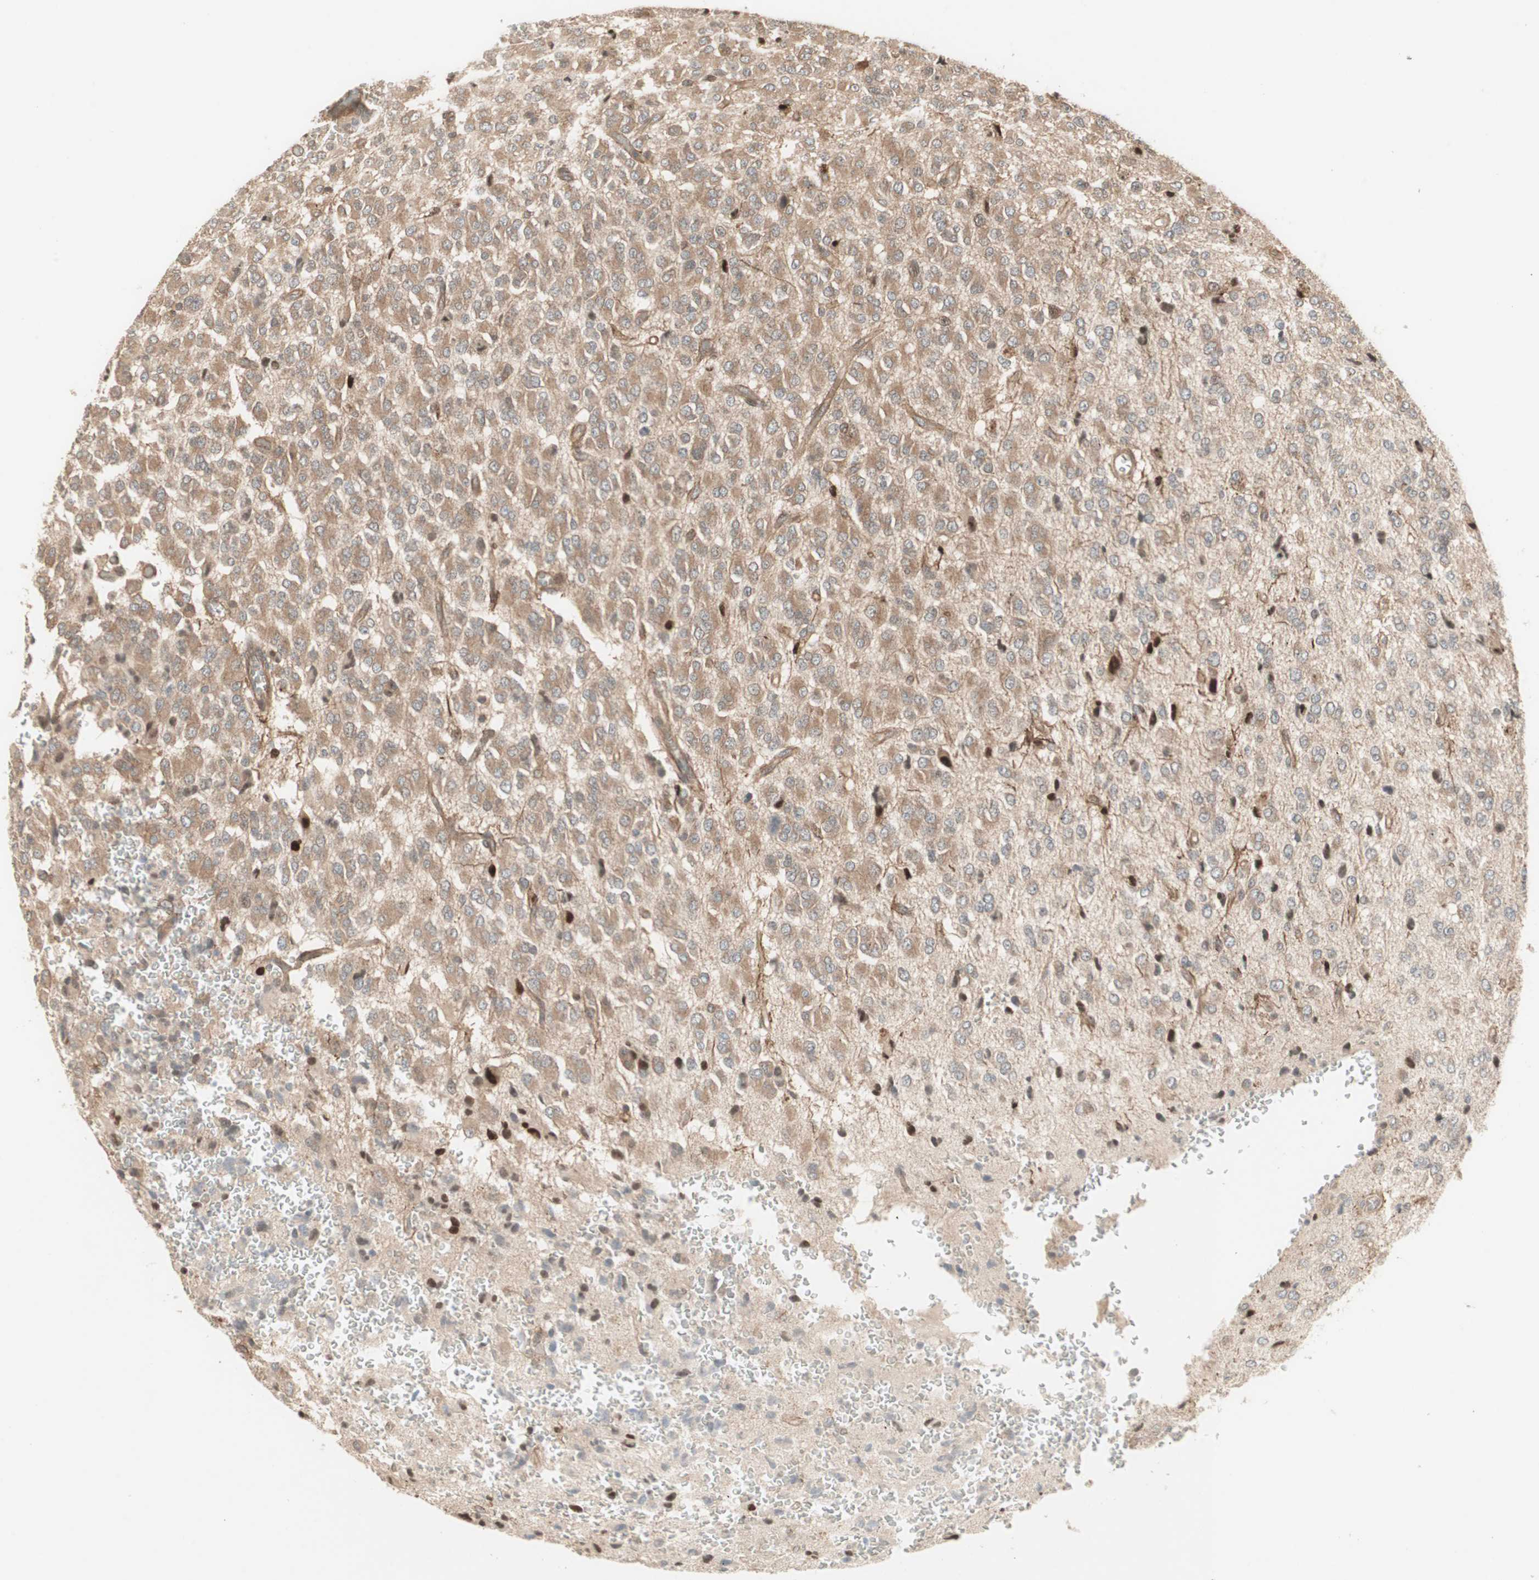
{"staining": {"intensity": "moderate", "quantity": ">75%", "location": "cytoplasmic/membranous,nuclear"}, "tissue": "glioma", "cell_type": "Tumor cells", "image_type": "cancer", "snomed": [{"axis": "morphology", "description": "Glioma, malignant, High grade"}, {"axis": "topography", "description": "pancreas cauda"}], "caption": "An IHC image of tumor tissue is shown. Protein staining in brown highlights moderate cytoplasmic/membranous and nuclear positivity in high-grade glioma (malignant) within tumor cells. The protein is stained brown, and the nuclei are stained in blue (DAB (3,3'-diaminobenzidine) IHC with brightfield microscopy, high magnification).", "gene": "PFDN1", "patient": {"sex": "male", "age": 60}}